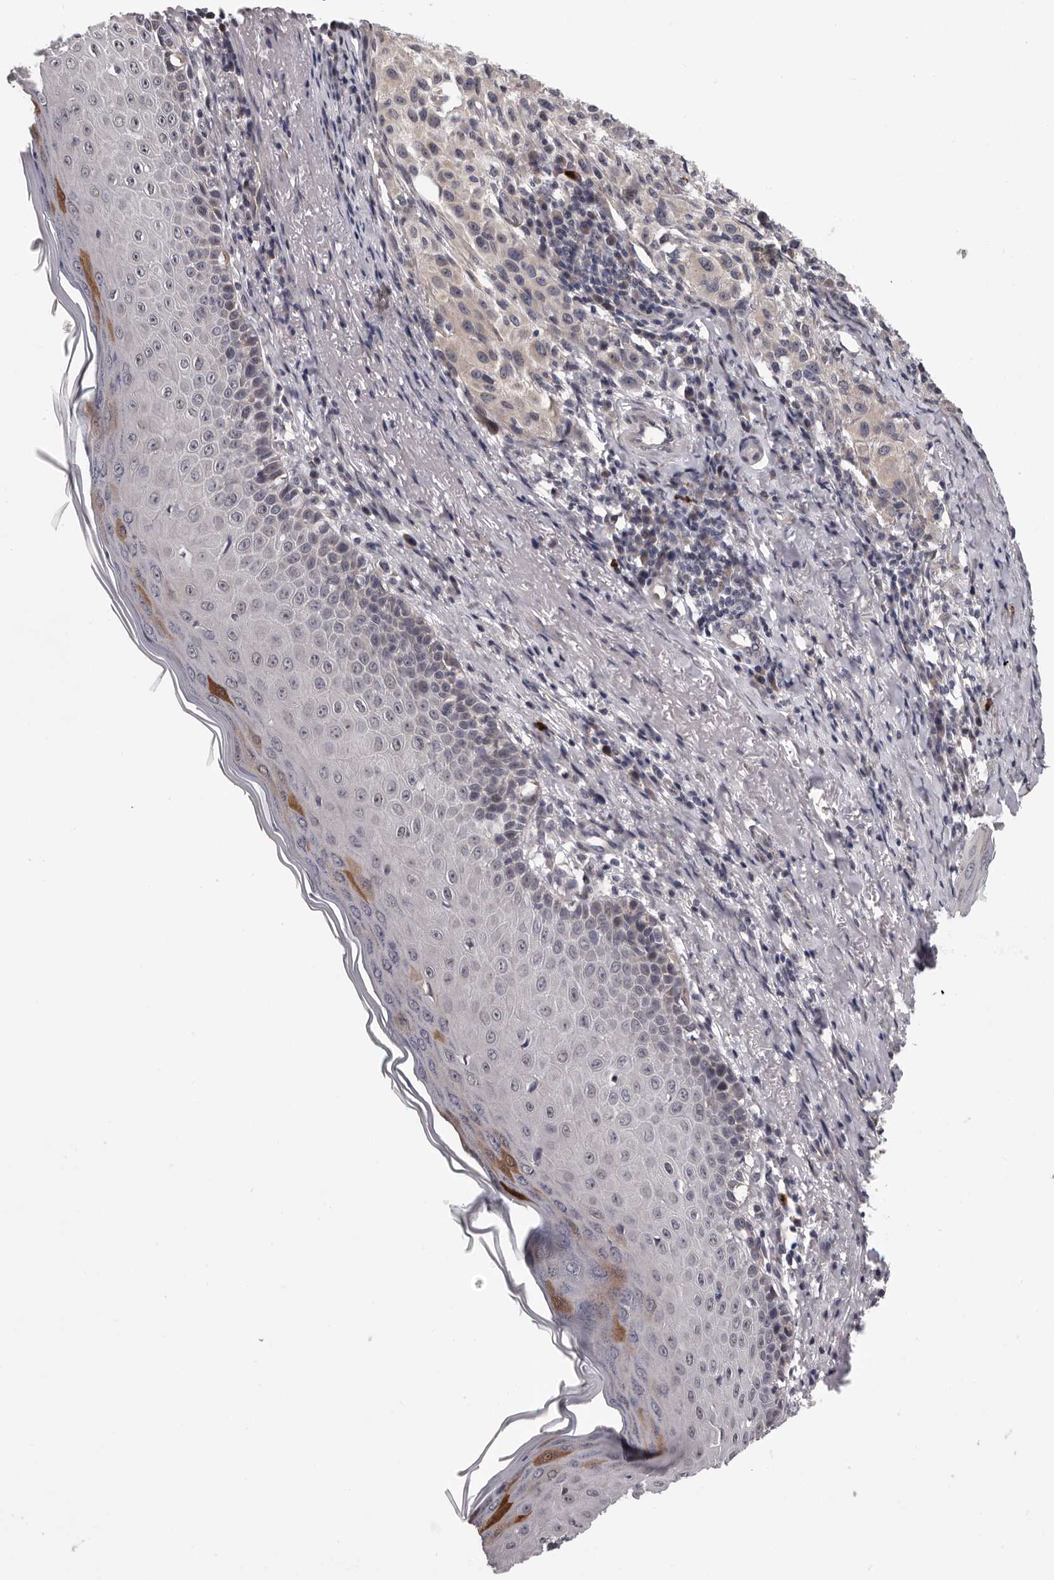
{"staining": {"intensity": "weak", "quantity": "<25%", "location": "cytoplasmic/membranous"}, "tissue": "melanoma", "cell_type": "Tumor cells", "image_type": "cancer", "snomed": [{"axis": "morphology", "description": "Necrosis, NOS"}, {"axis": "morphology", "description": "Malignant melanoma, NOS"}, {"axis": "topography", "description": "Skin"}], "caption": "An immunohistochemistry micrograph of malignant melanoma is shown. There is no staining in tumor cells of malignant melanoma.", "gene": "MED8", "patient": {"sex": "female", "age": 87}}